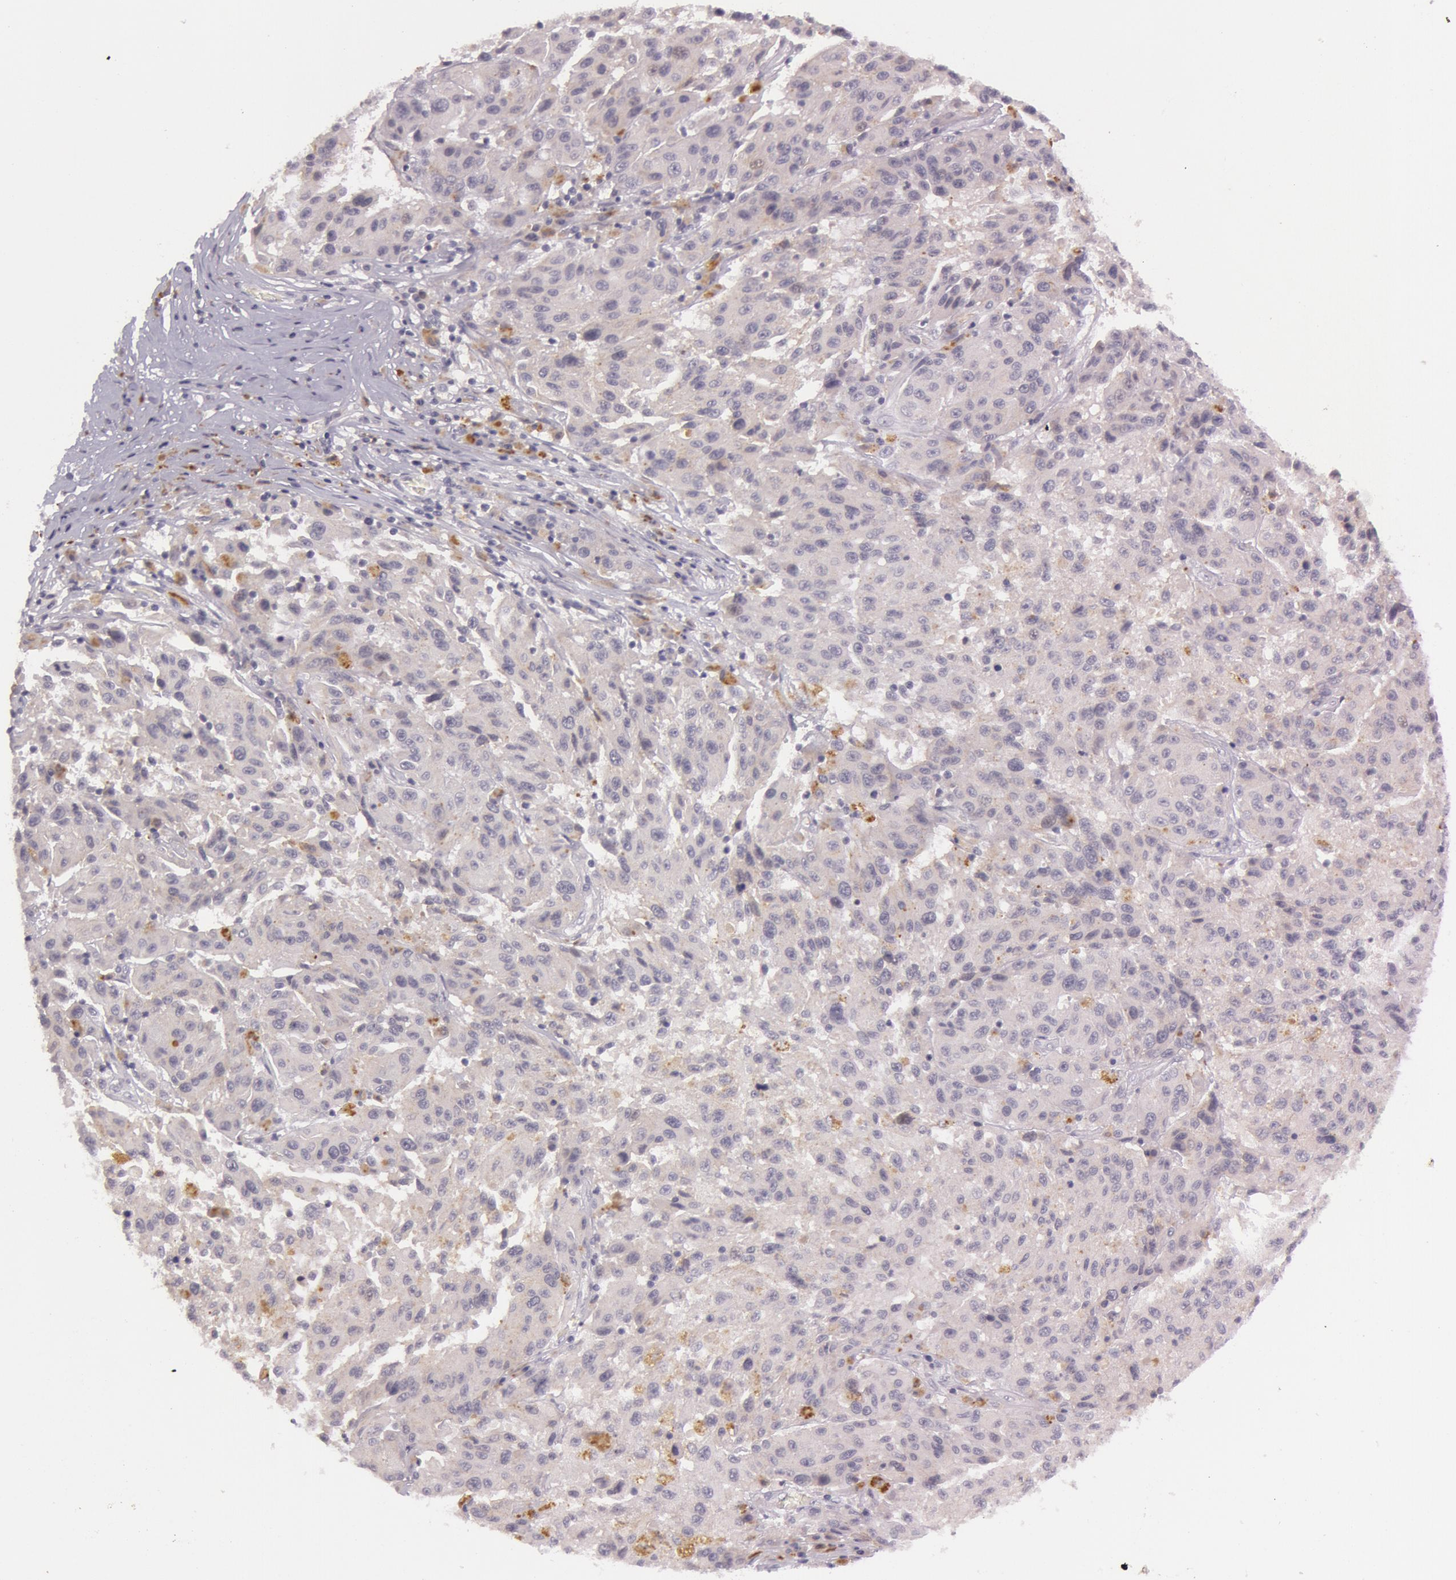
{"staining": {"intensity": "negative", "quantity": "none", "location": "none"}, "tissue": "melanoma", "cell_type": "Tumor cells", "image_type": "cancer", "snomed": [{"axis": "morphology", "description": "Malignant melanoma, NOS"}, {"axis": "topography", "description": "Skin"}], "caption": "Histopathology image shows no significant protein expression in tumor cells of melanoma.", "gene": "MXRA5", "patient": {"sex": "female", "age": 77}}